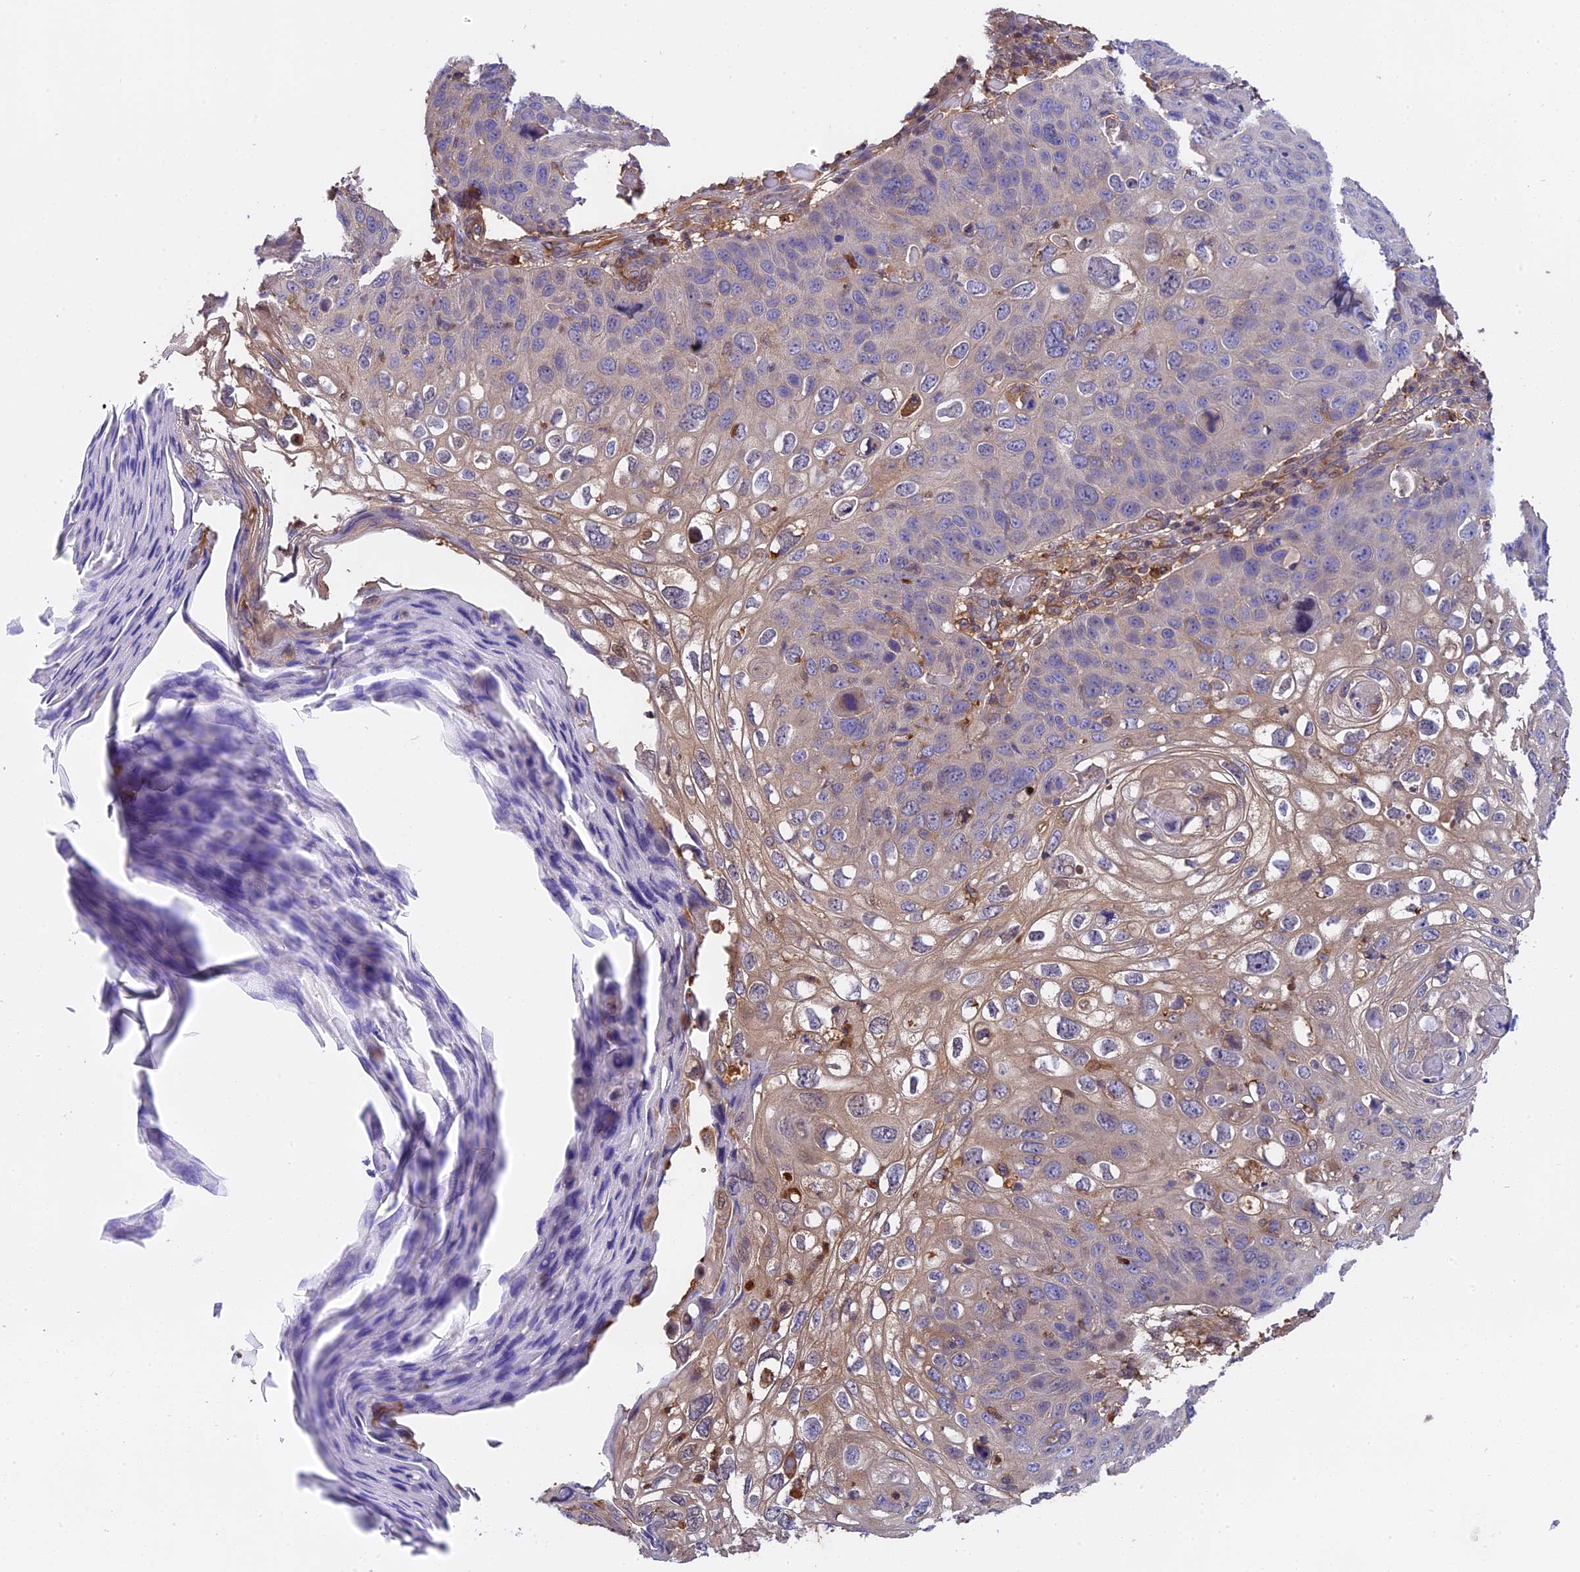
{"staining": {"intensity": "negative", "quantity": "none", "location": "none"}, "tissue": "skin cancer", "cell_type": "Tumor cells", "image_type": "cancer", "snomed": [{"axis": "morphology", "description": "Squamous cell carcinoma, NOS"}, {"axis": "topography", "description": "Skin"}], "caption": "There is no significant staining in tumor cells of skin cancer.", "gene": "FAM118B", "patient": {"sex": "female", "age": 90}}